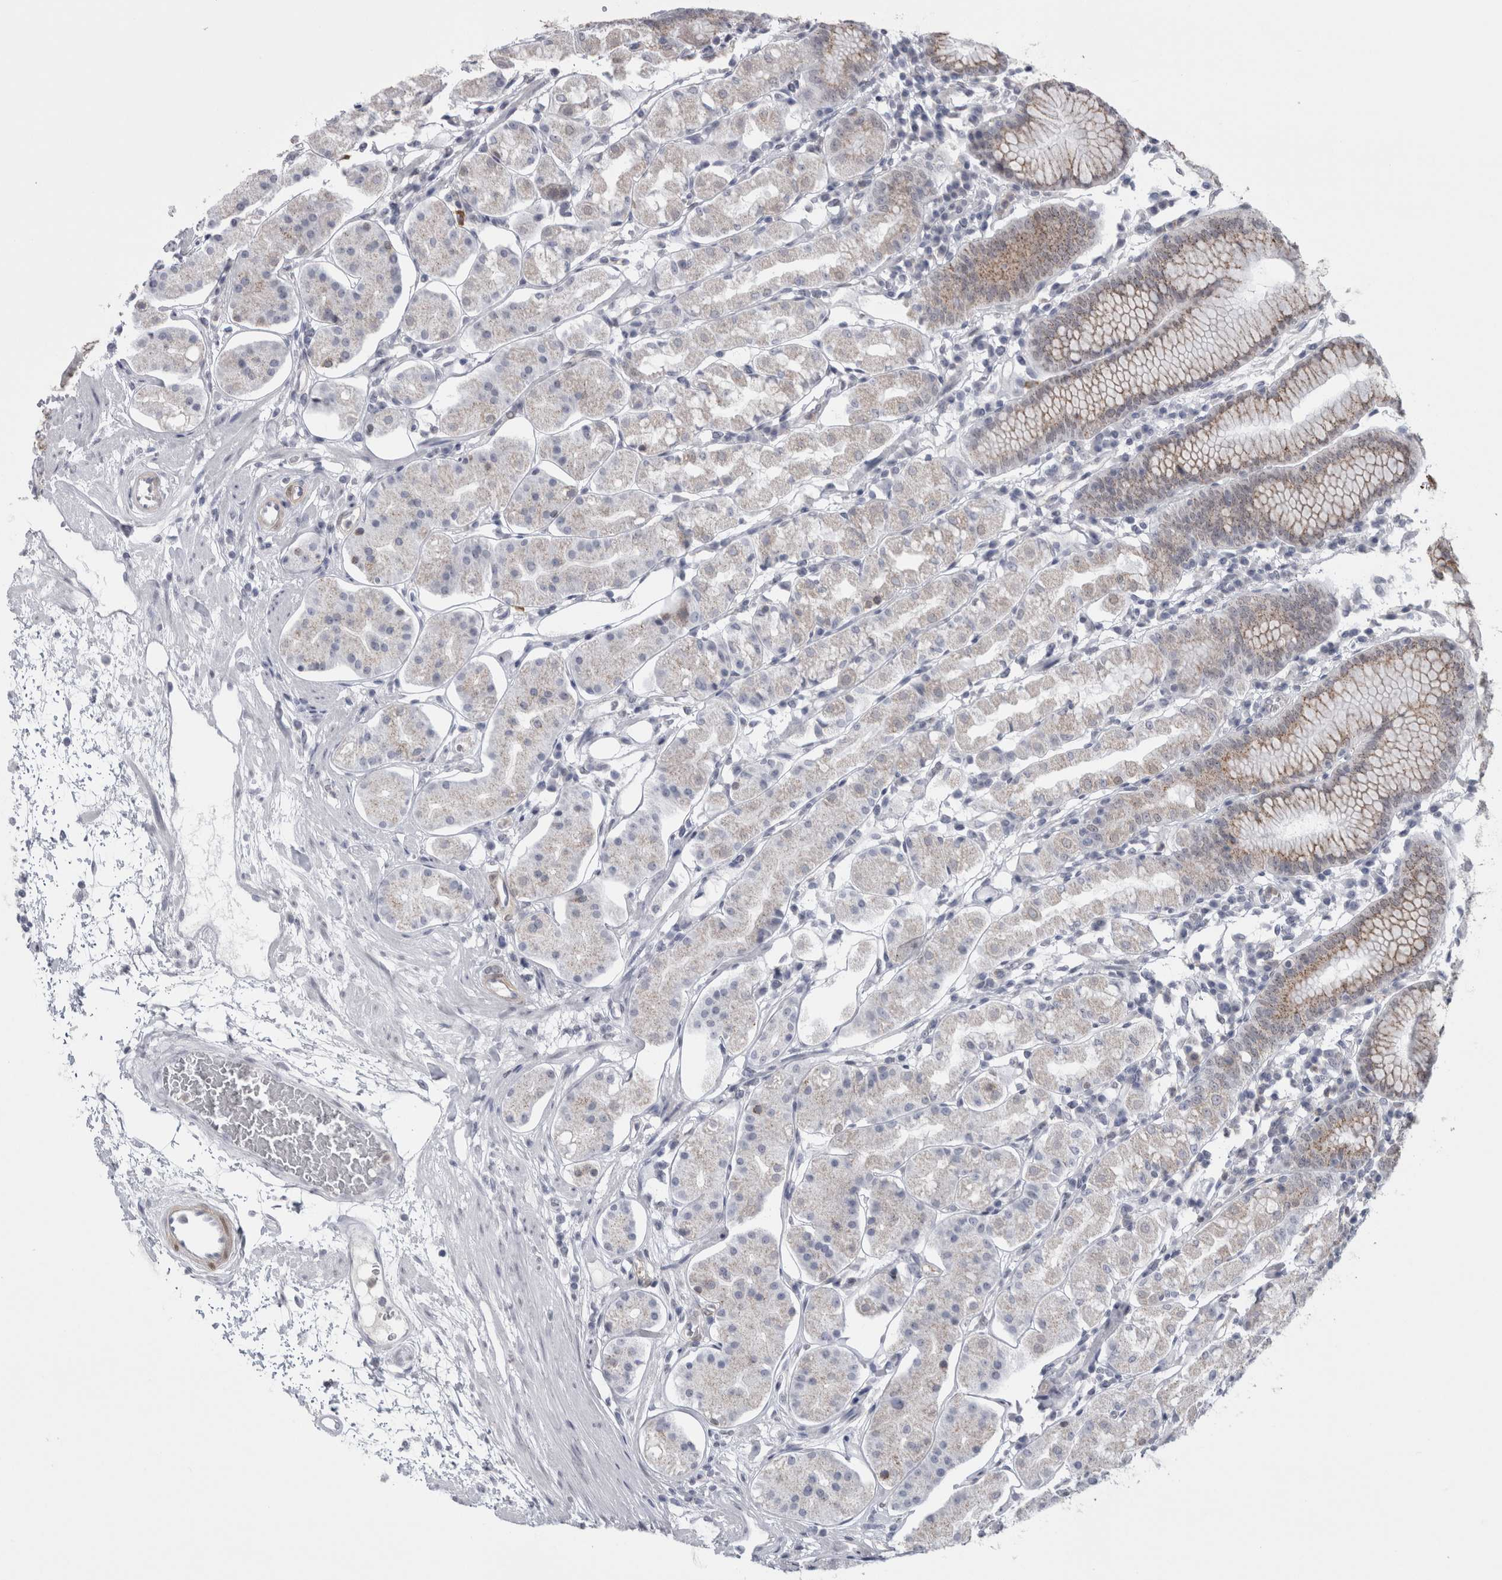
{"staining": {"intensity": "moderate", "quantity": "<25%", "location": "cytoplasmic/membranous"}, "tissue": "stomach", "cell_type": "Glandular cells", "image_type": "normal", "snomed": [{"axis": "morphology", "description": "Normal tissue, NOS"}, {"axis": "topography", "description": "Stomach"}, {"axis": "topography", "description": "Stomach, lower"}], "caption": "IHC (DAB (3,3'-diaminobenzidine)) staining of benign stomach demonstrates moderate cytoplasmic/membranous protein staining in about <25% of glandular cells. Using DAB (brown) and hematoxylin (blue) stains, captured at high magnification using brightfield microscopy.", "gene": "PLIN1", "patient": {"sex": "female", "age": 56}}